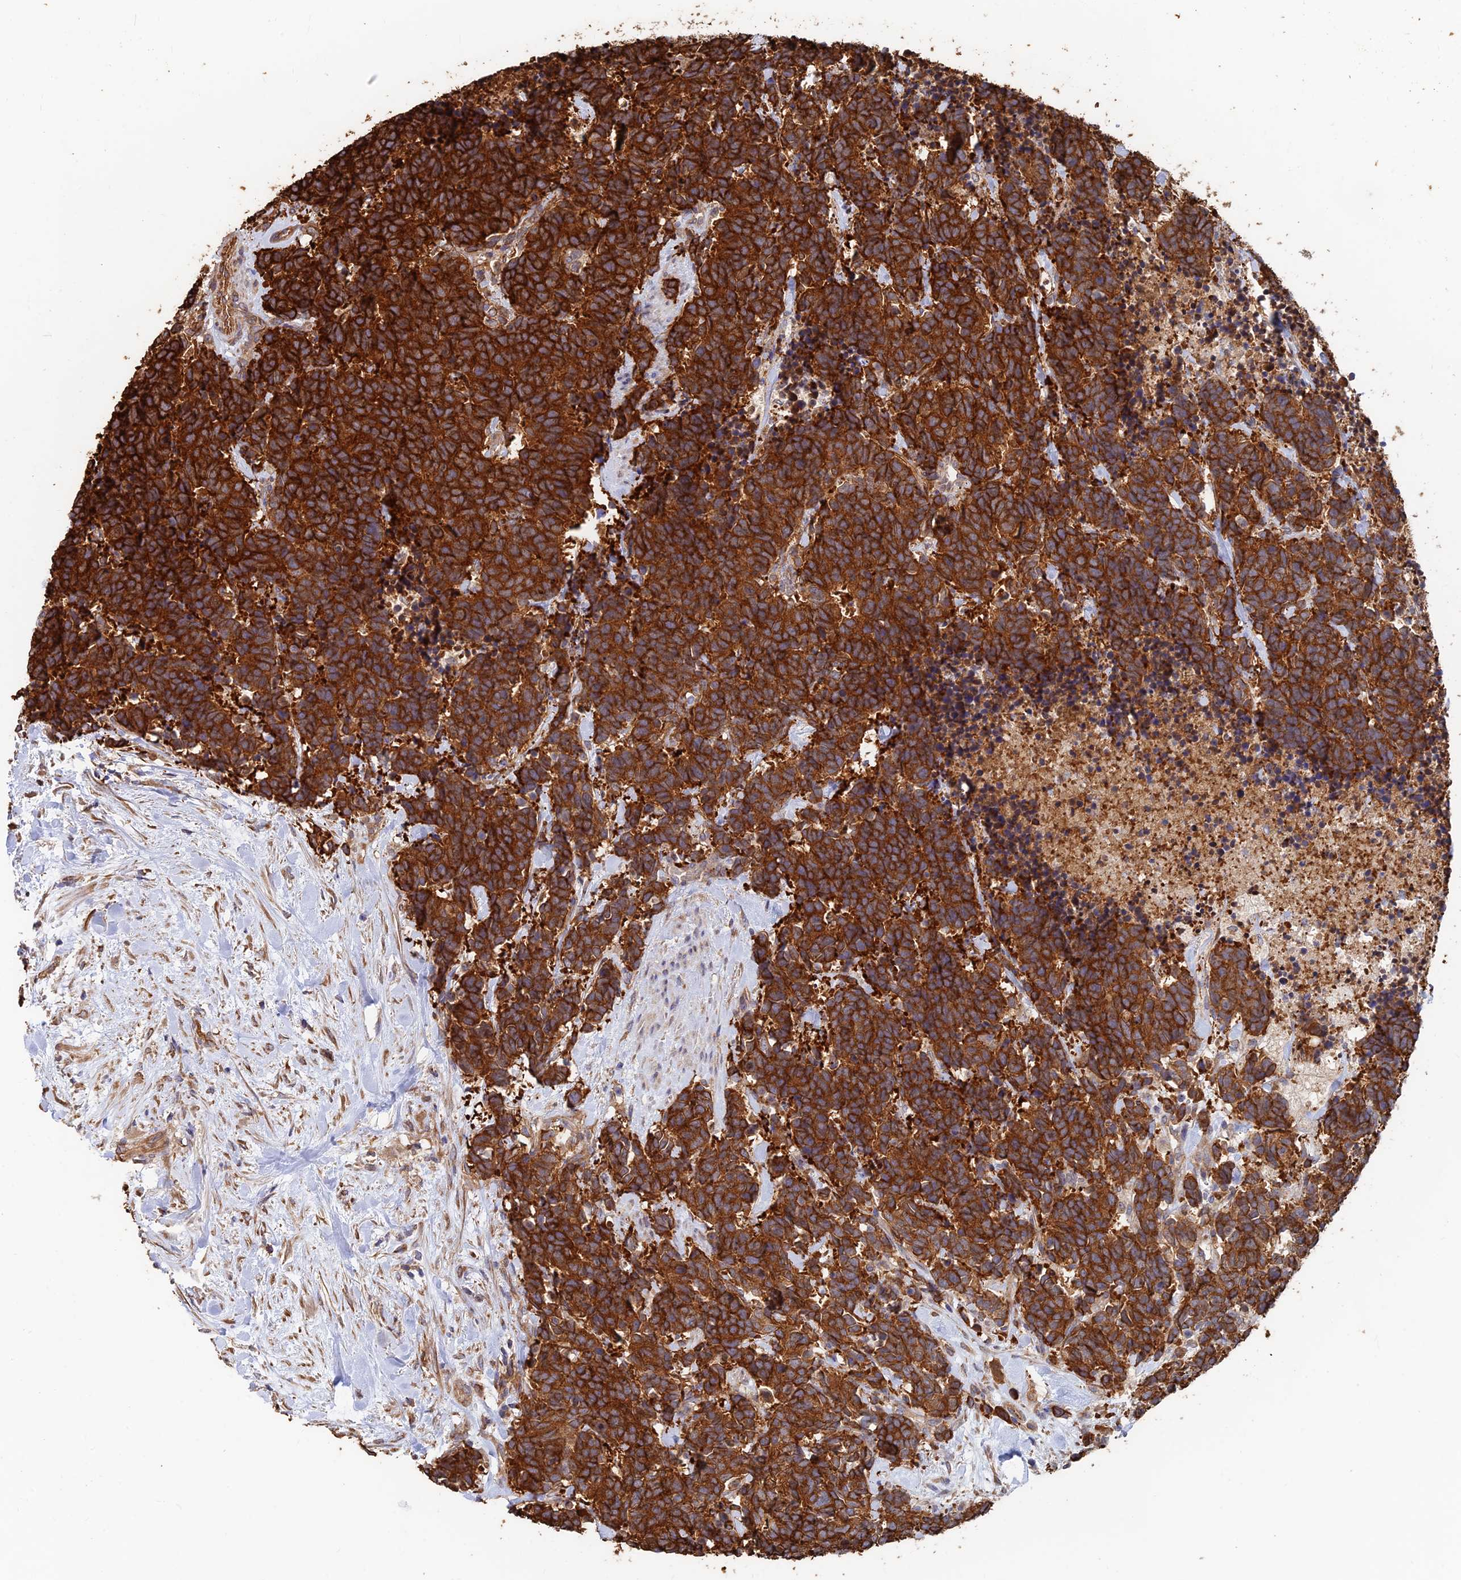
{"staining": {"intensity": "strong", "quantity": ">75%", "location": "cytoplasmic/membranous"}, "tissue": "carcinoid", "cell_type": "Tumor cells", "image_type": "cancer", "snomed": [{"axis": "morphology", "description": "Carcinoma, NOS"}, {"axis": "morphology", "description": "Carcinoid, malignant, NOS"}, {"axis": "topography", "description": "Prostate"}], "caption": "This histopathology image shows carcinoid stained with immunohistochemistry to label a protein in brown. The cytoplasmic/membranous of tumor cells show strong positivity for the protein. Nuclei are counter-stained blue.", "gene": "WBP11", "patient": {"sex": "male", "age": 57}}